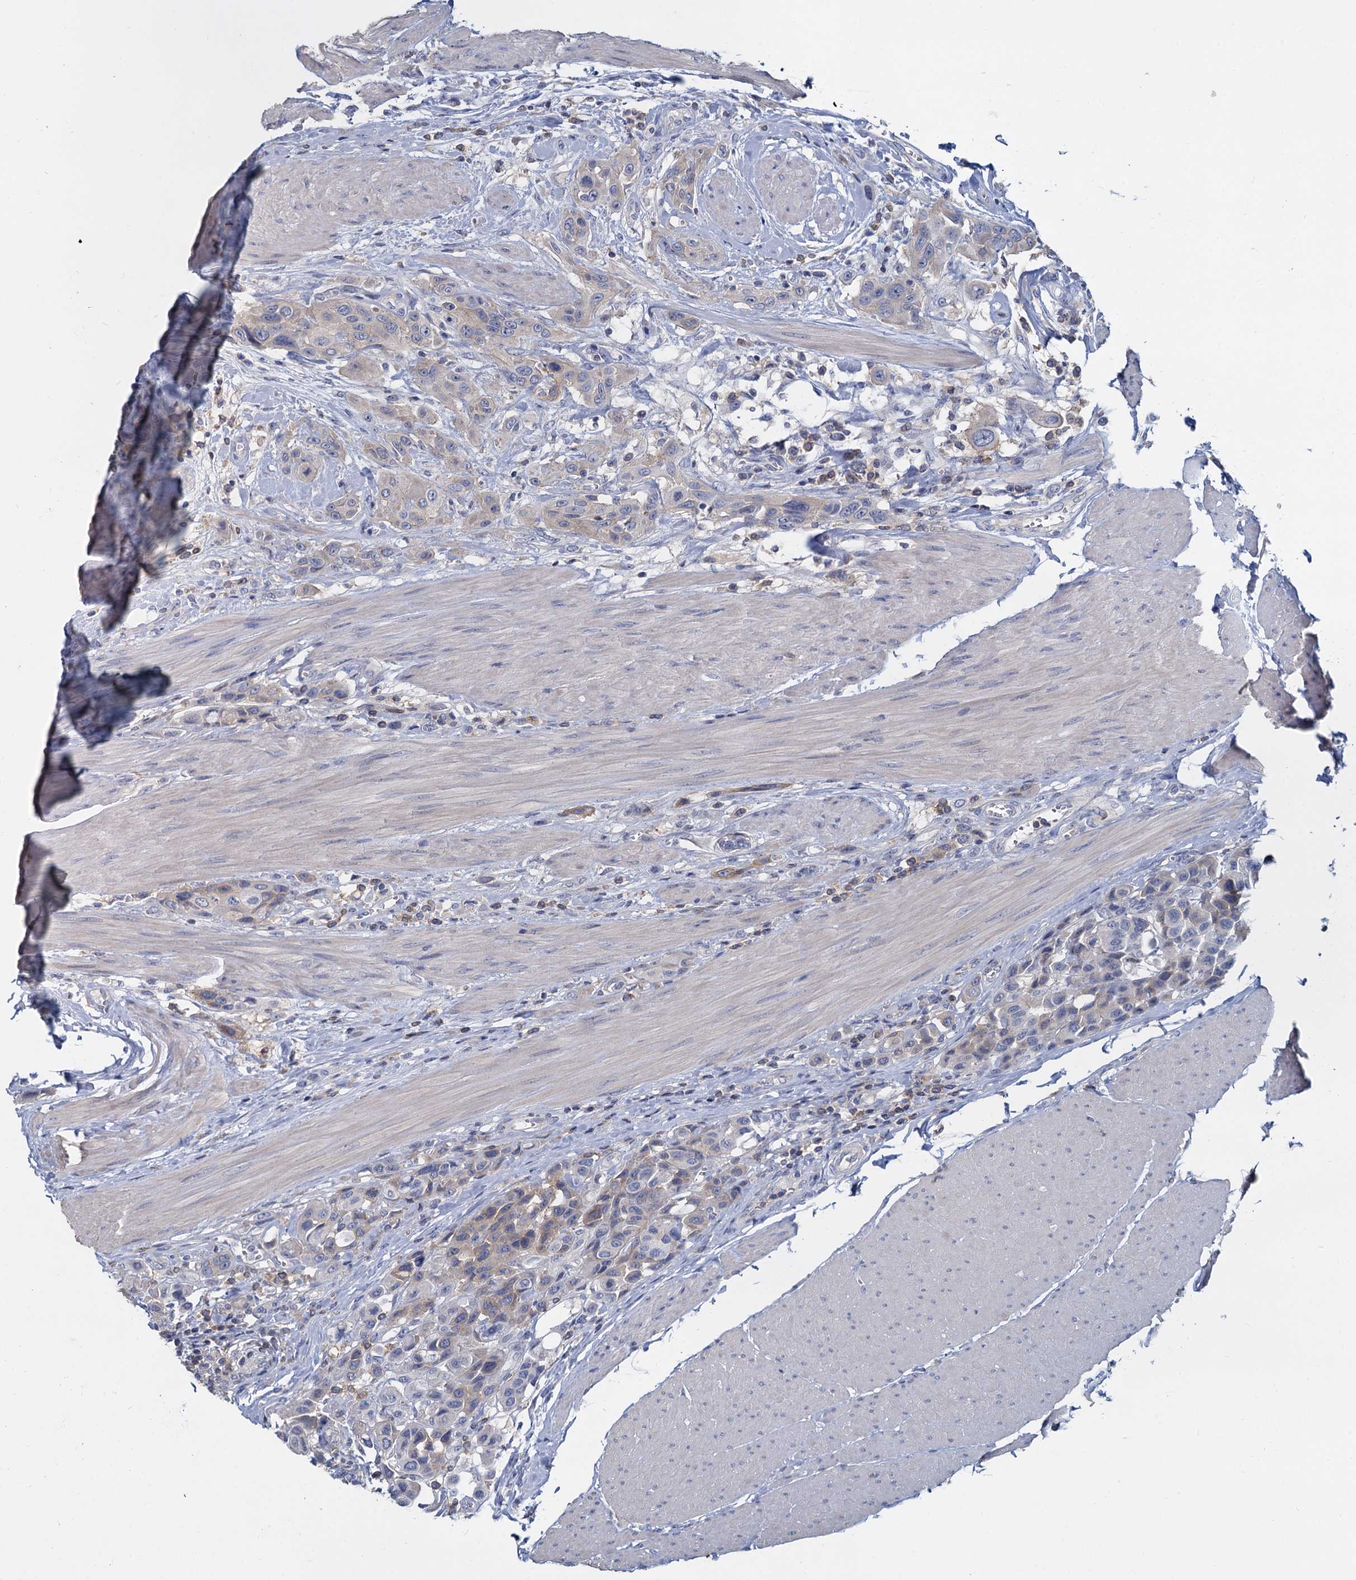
{"staining": {"intensity": "negative", "quantity": "none", "location": "none"}, "tissue": "urothelial cancer", "cell_type": "Tumor cells", "image_type": "cancer", "snomed": [{"axis": "morphology", "description": "Urothelial carcinoma, High grade"}, {"axis": "topography", "description": "Urinary bladder"}], "caption": "High magnification brightfield microscopy of high-grade urothelial carcinoma stained with DAB (brown) and counterstained with hematoxylin (blue): tumor cells show no significant expression. (Immunohistochemistry (ihc), brightfield microscopy, high magnification).", "gene": "ACSM3", "patient": {"sex": "male", "age": 50}}